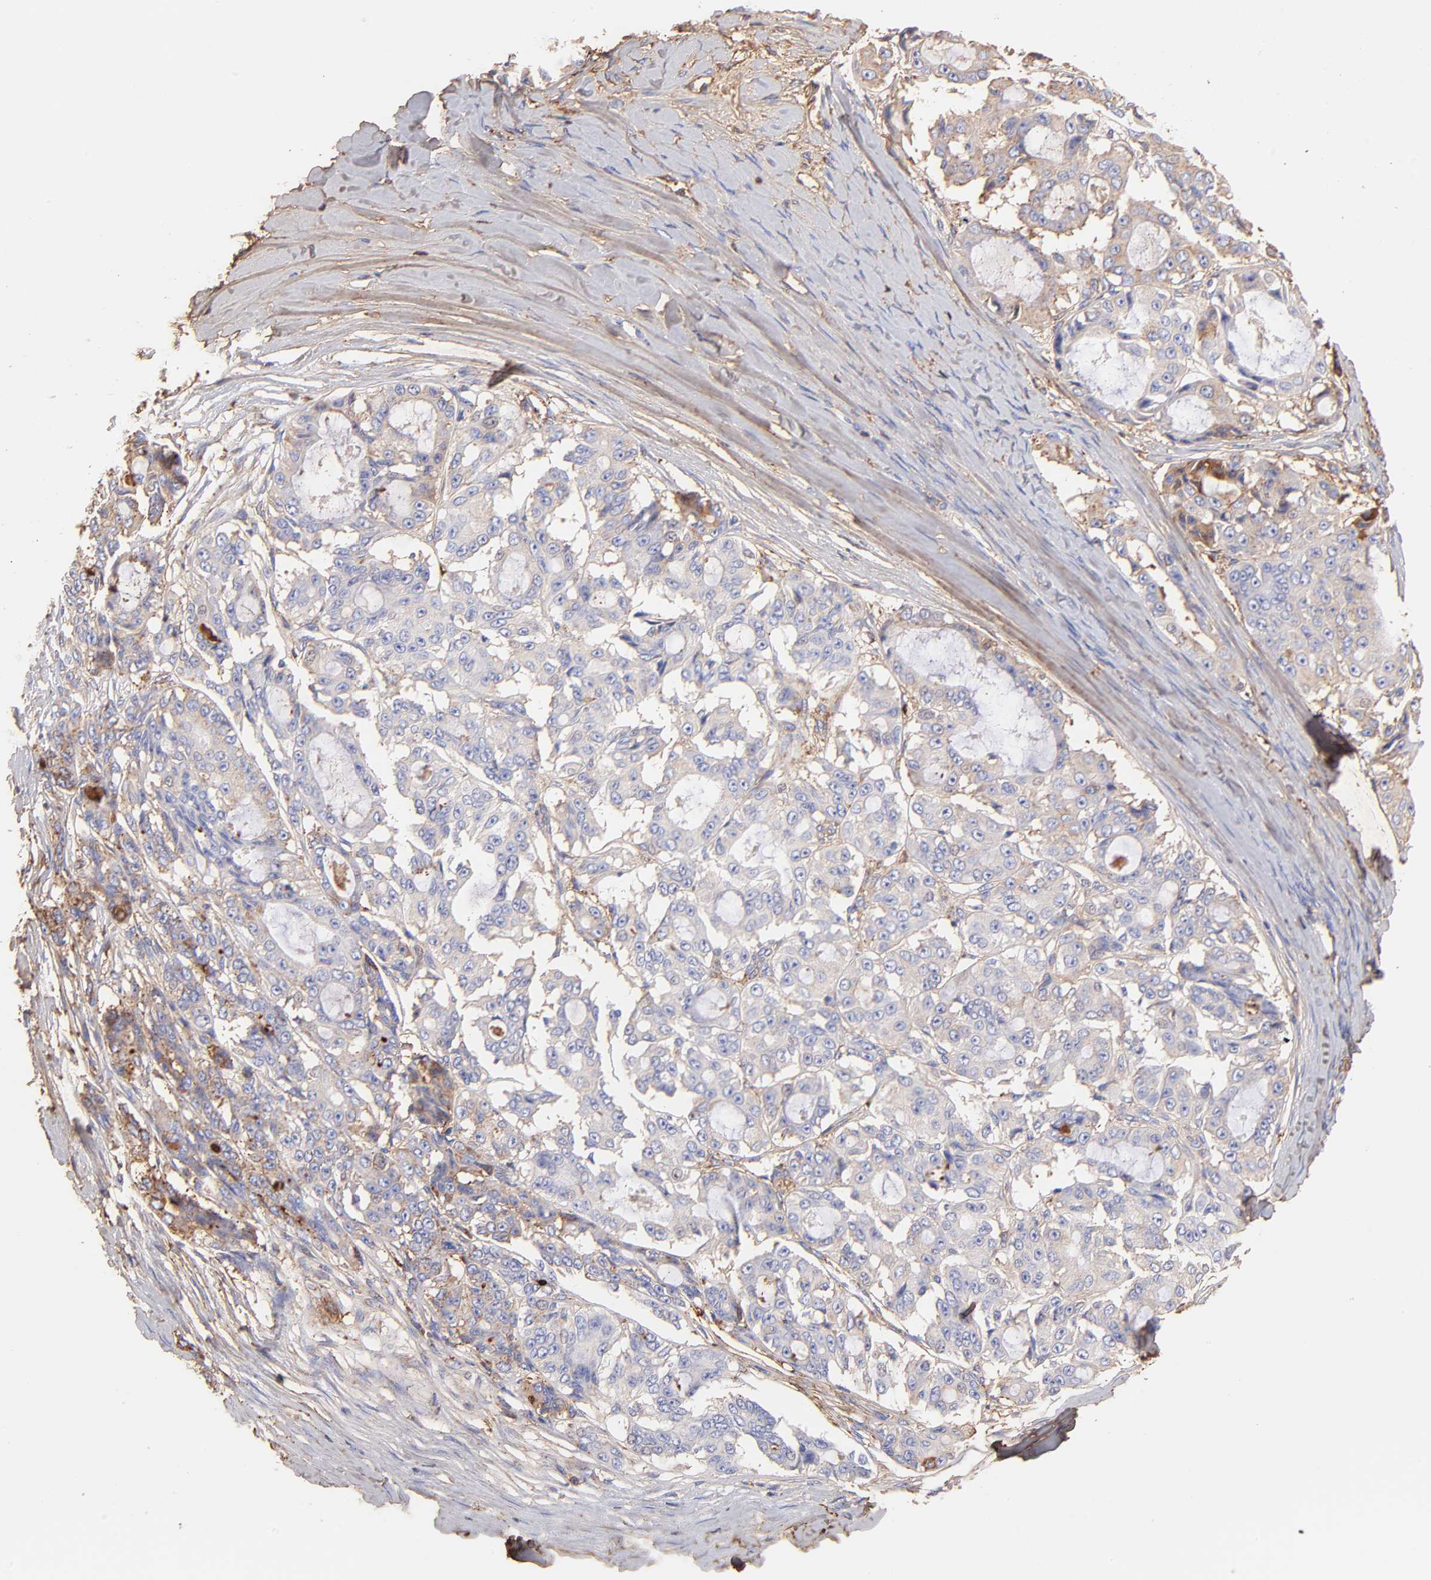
{"staining": {"intensity": "moderate", "quantity": "<25%", "location": "cytoplasmic/membranous"}, "tissue": "ovarian cancer", "cell_type": "Tumor cells", "image_type": "cancer", "snomed": [{"axis": "morphology", "description": "Carcinoma, endometroid"}, {"axis": "topography", "description": "Ovary"}], "caption": "Ovarian cancer (endometroid carcinoma) stained with DAB immunohistochemistry displays low levels of moderate cytoplasmic/membranous positivity in about <25% of tumor cells.", "gene": "BGN", "patient": {"sex": "female", "age": 61}}